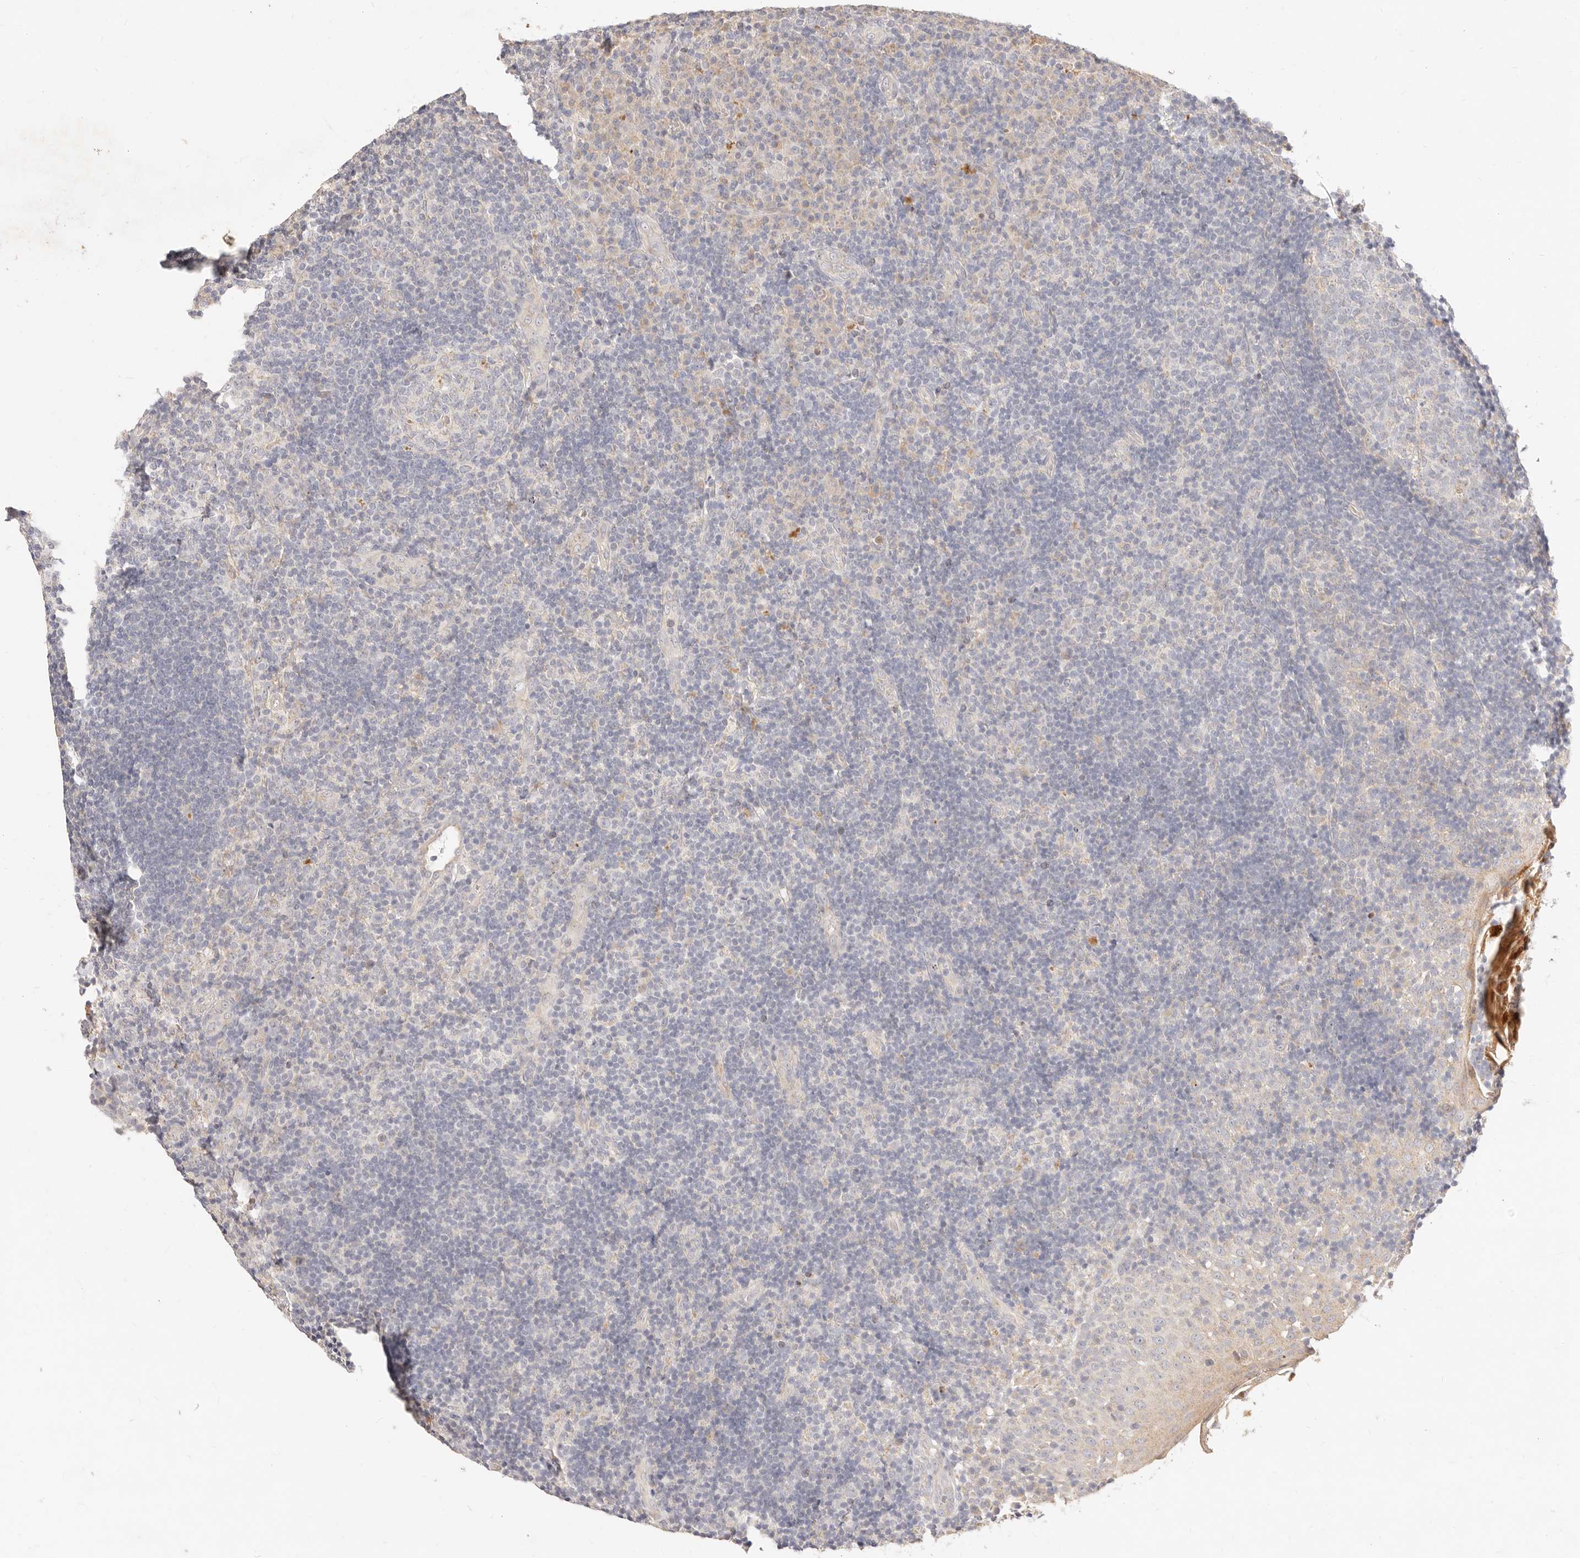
{"staining": {"intensity": "negative", "quantity": "none", "location": "none"}, "tissue": "tonsil", "cell_type": "Germinal center cells", "image_type": "normal", "snomed": [{"axis": "morphology", "description": "Normal tissue, NOS"}, {"axis": "topography", "description": "Tonsil"}], "caption": "Photomicrograph shows no protein expression in germinal center cells of unremarkable tonsil.", "gene": "ACOX1", "patient": {"sex": "female", "age": 40}}